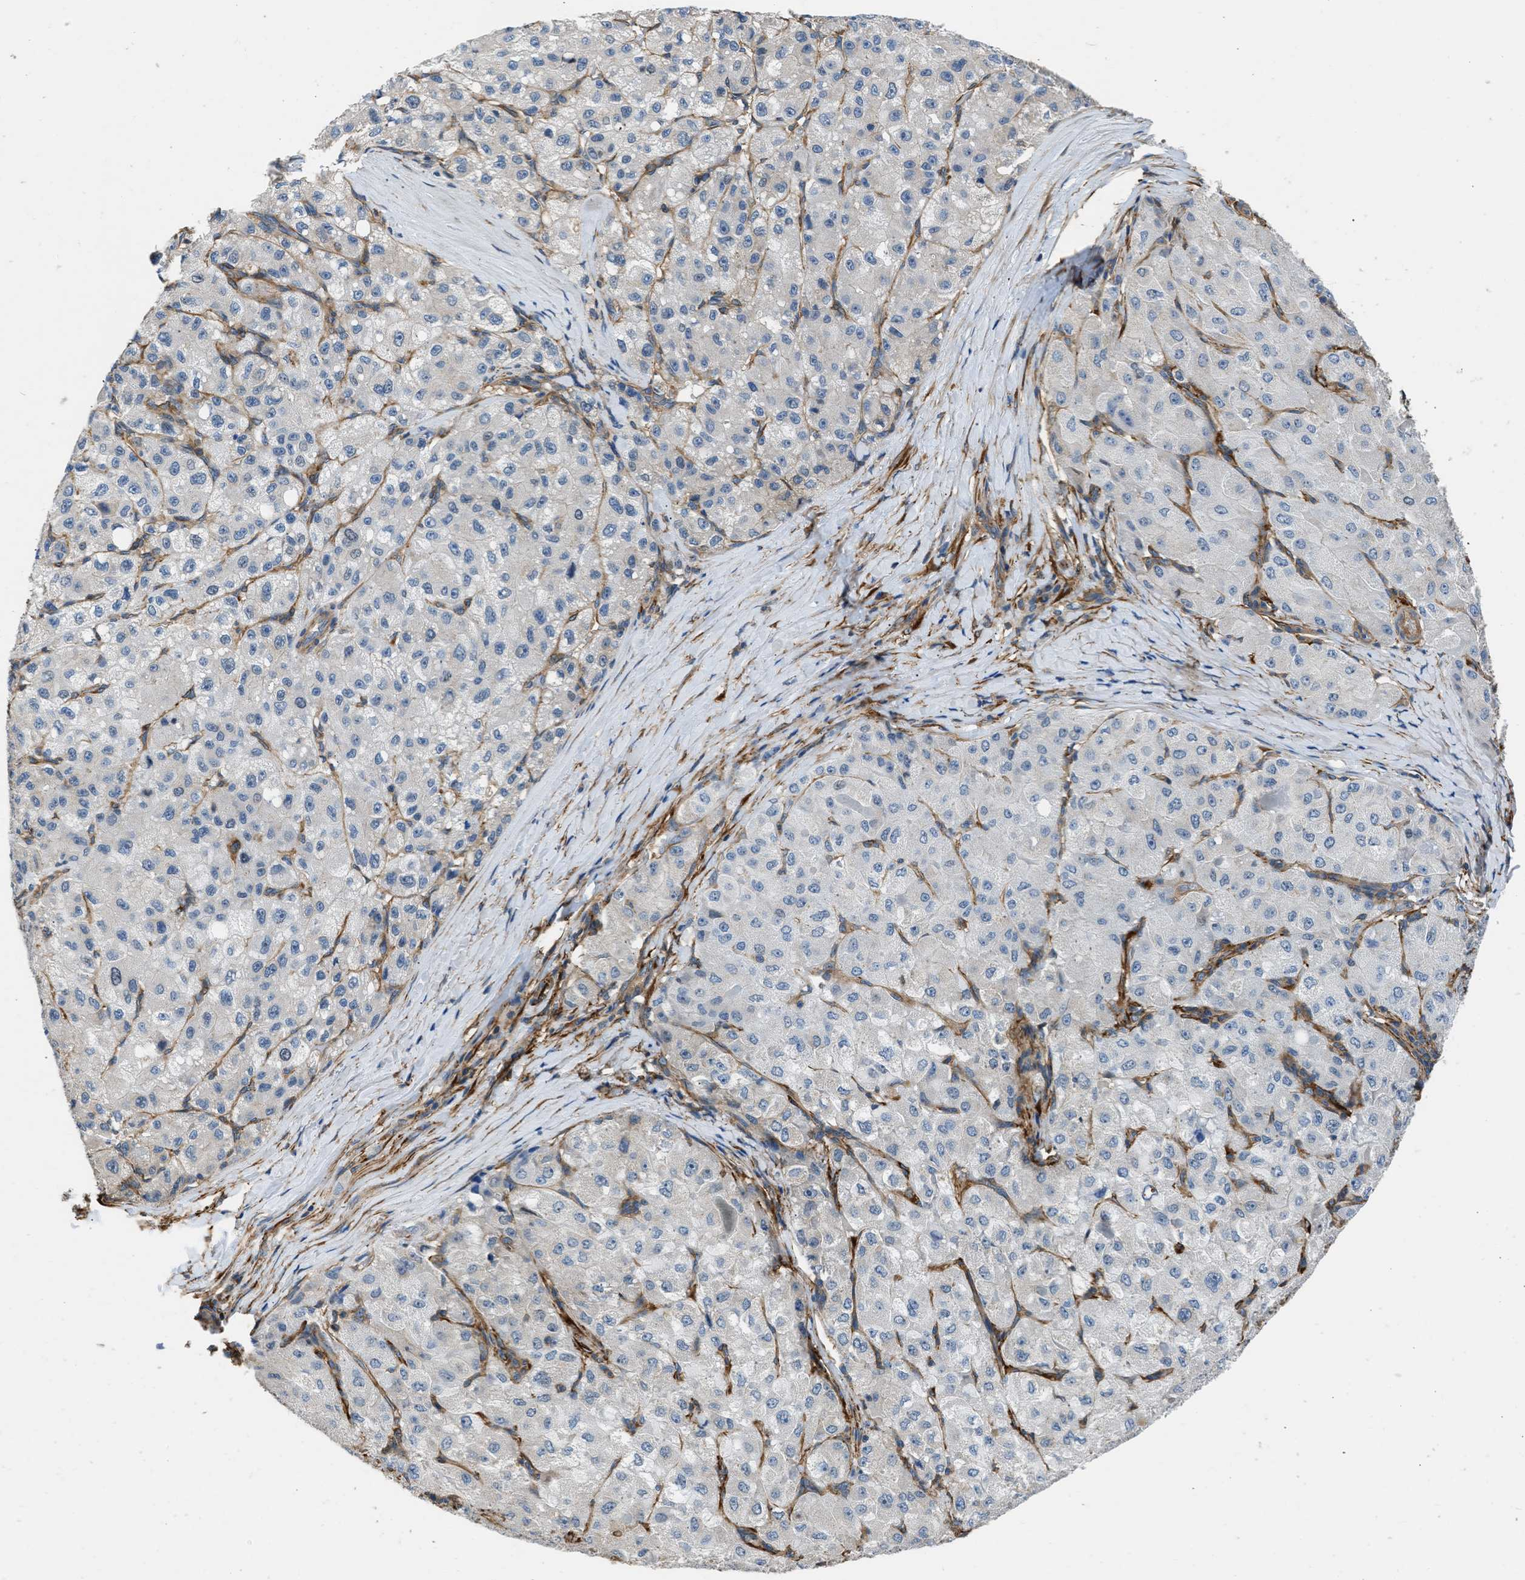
{"staining": {"intensity": "negative", "quantity": "none", "location": "none"}, "tissue": "liver cancer", "cell_type": "Tumor cells", "image_type": "cancer", "snomed": [{"axis": "morphology", "description": "Carcinoma, Hepatocellular, NOS"}, {"axis": "topography", "description": "Liver"}], "caption": "Immunohistochemistry (IHC) of liver hepatocellular carcinoma reveals no expression in tumor cells.", "gene": "SEPTIN2", "patient": {"sex": "male", "age": 80}}